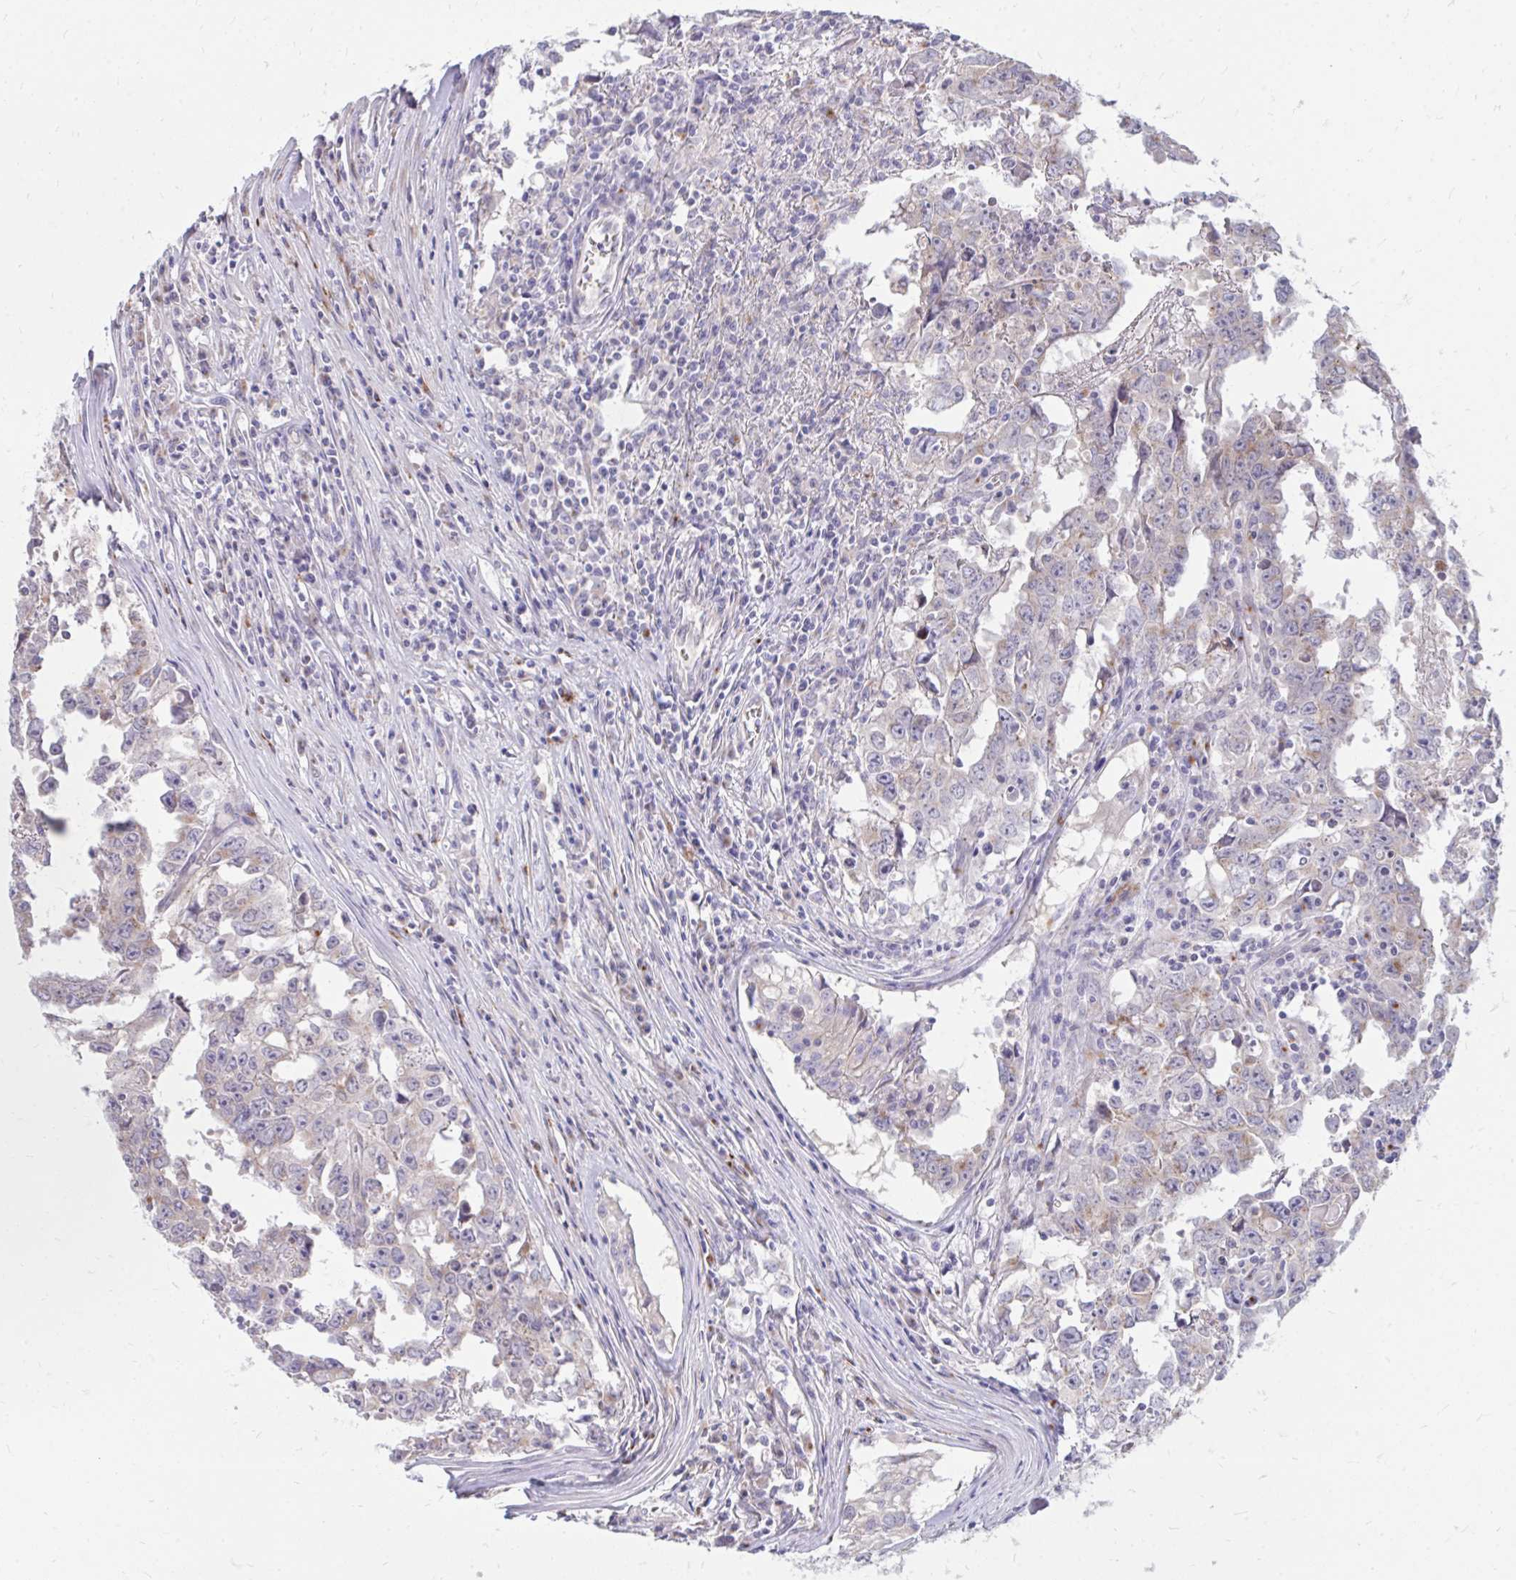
{"staining": {"intensity": "moderate", "quantity": "<25%", "location": "cytoplasmic/membranous"}, "tissue": "testis cancer", "cell_type": "Tumor cells", "image_type": "cancer", "snomed": [{"axis": "morphology", "description": "Carcinoma, Embryonal, NOS"}, {"axis": "topography", "description": "Testis"}], "caption": "An immunohistochemistry histopathology image of tumor tissue is shown. Protein staining in brown labels moderate cytoplasmic/membranous positivity in testis embryonal carcinoma within tumor cells. (DAB (3,3'-diaminobenzidine) IHC, brown staining for protein, blue staining for nuclei).", "gene": "RAB6B", "patient": {"sex": "male", "age": 22}}